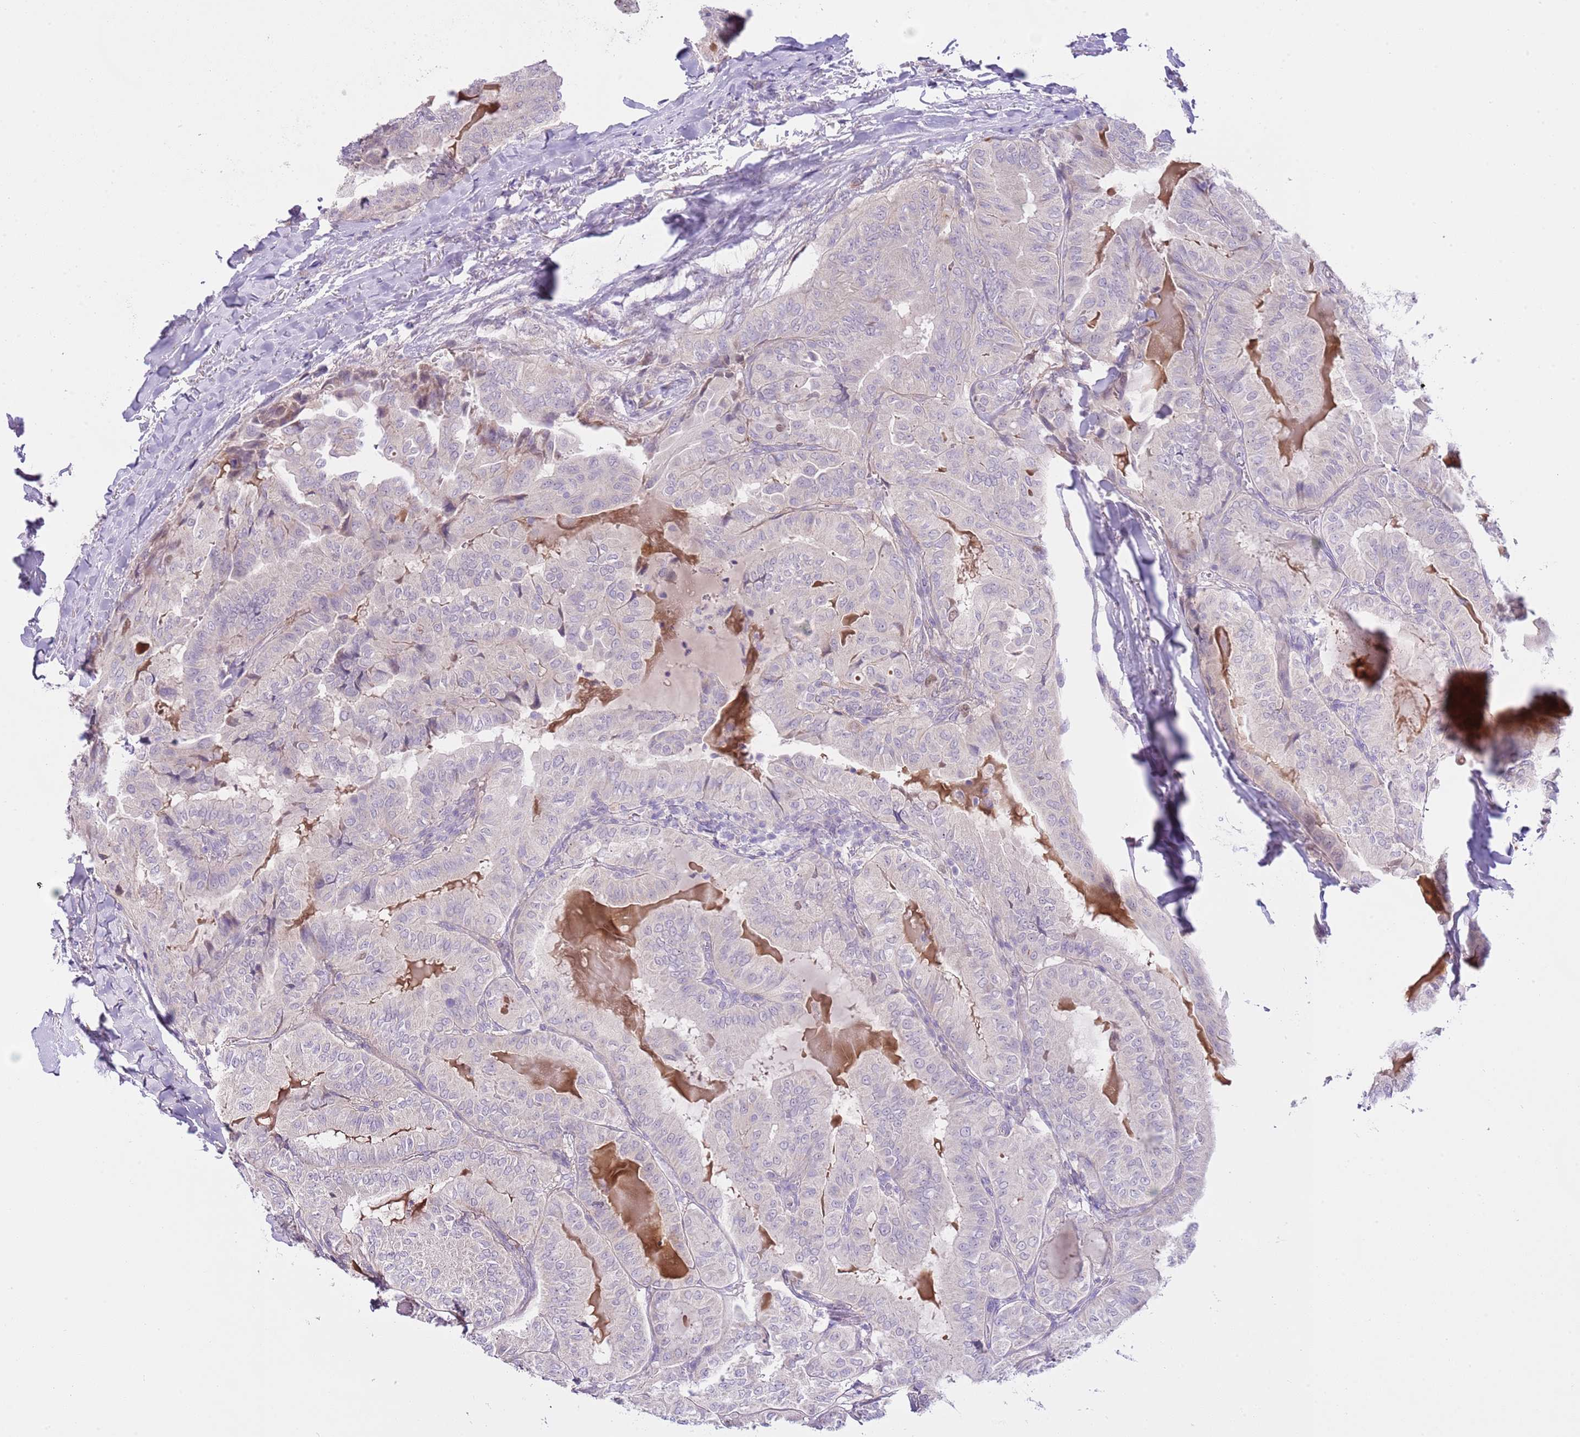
{"staining": {"intensity": "negative", "quantity": "none", "location": "none"}, "tissue": "thyroid cancer", "cell_type": "Tumor cells", "image_type": "cancer", "snomed": [{"axis": "morphology", "description": "Papillary adenocarcinoma, NOS"}, {"axis": "topography", "description": "Thyroid gland"}], "caption": "Immunohistochemical staining of papillary adenocarcinoma (thyroid) reveals no significant positivity in tumor cells. The staining is performed using DAB brown chromogen with nuclei counter-stained in using hematoxylin.", "gene": "FBRSL1", "patient": {"sex": "female", "age": 68}}